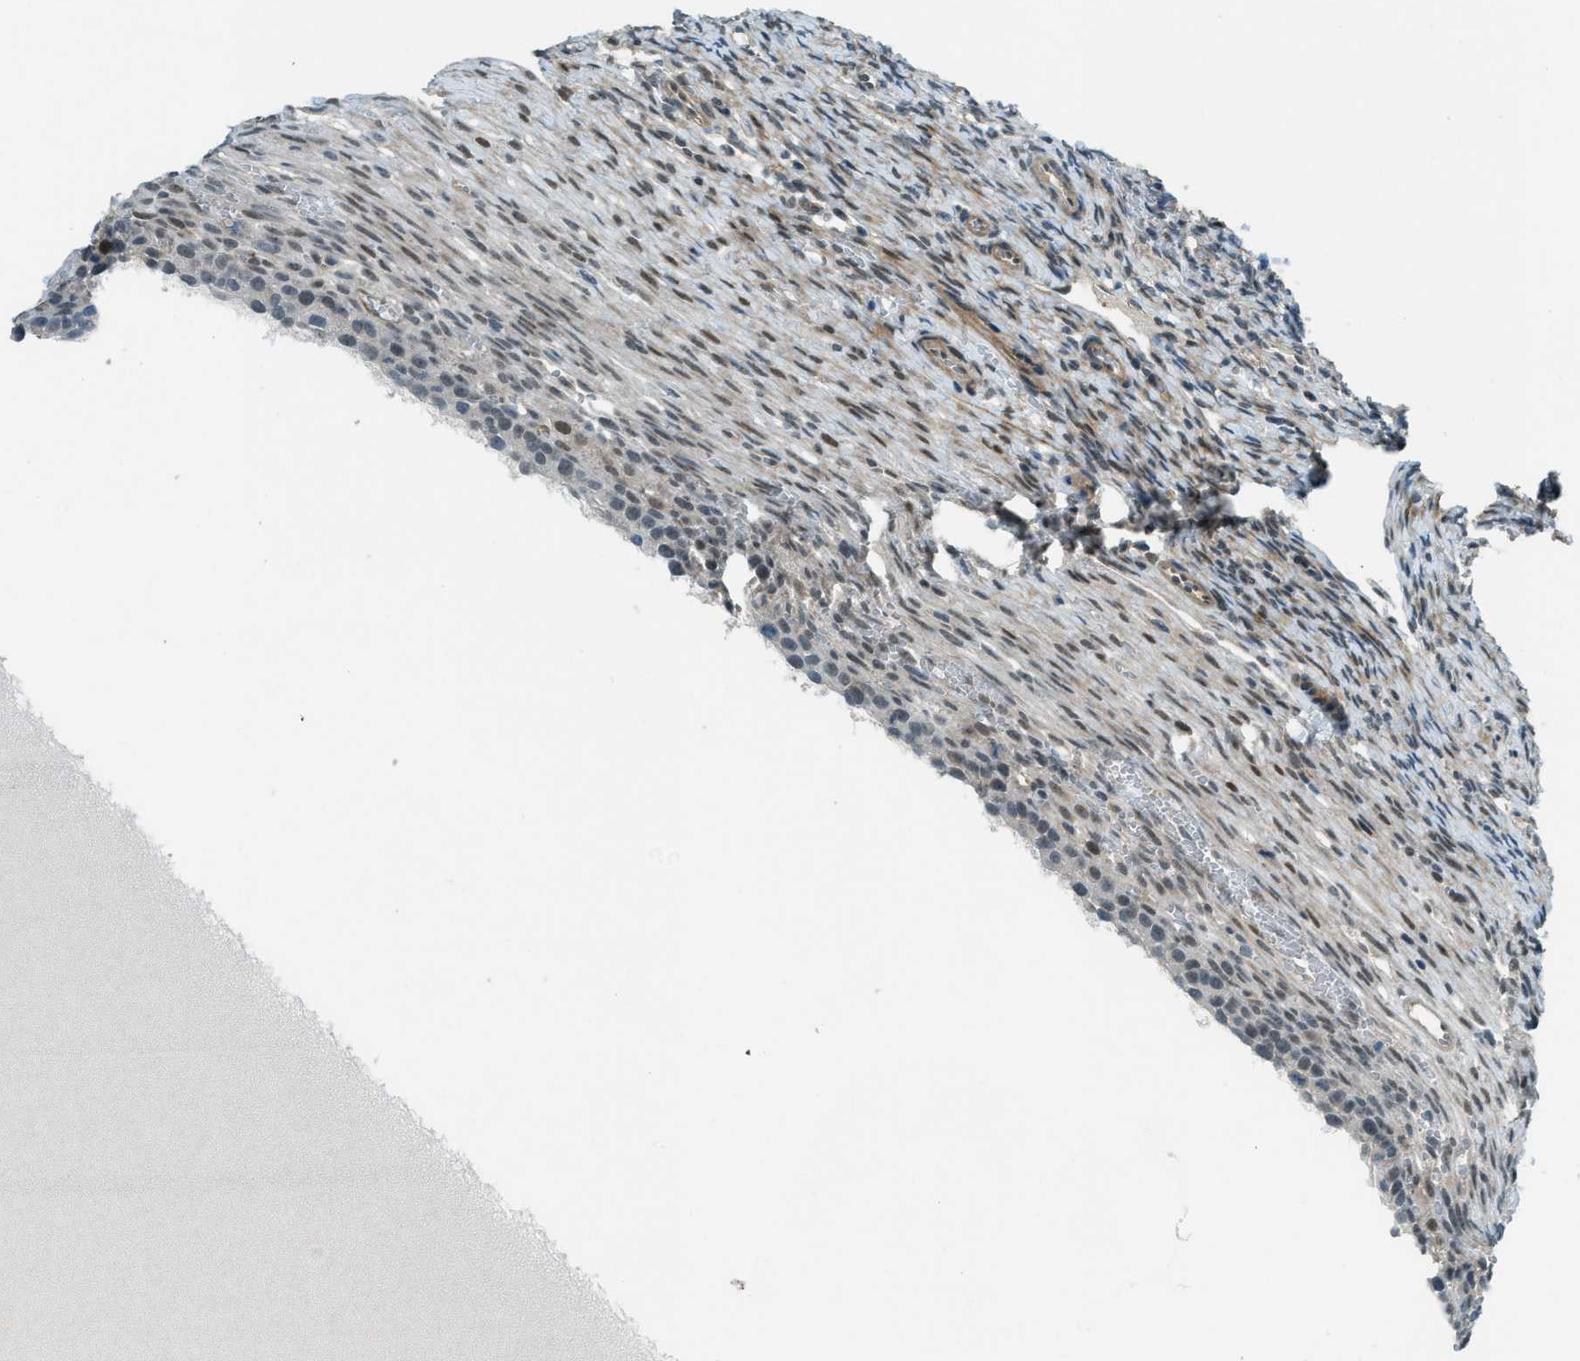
{"staining": {"intensity": "weak", "quantity": "25%-75%", "location": "cytoplasmic/membranous"}, "tissue": "ovary", "cell_type": "Ovarian stroma cells", "image_type": "normal", "snomed": [{"axis": "morphology", "description": "Normal tissue, NOS"}, {"axis": "topography", "description": "Ovary"}], "caption": "A micrograph of ovary stained for a protein demonstrates weak cytoplasmic/membranous brown staining in ovarian stroma cells. (DAB (3,3'-diaminobenzidine) = brown stain, brightfield microscopy at high magnification).", "gene": "NPEPL1", "patient": {"sex": "female", "age": 33}}